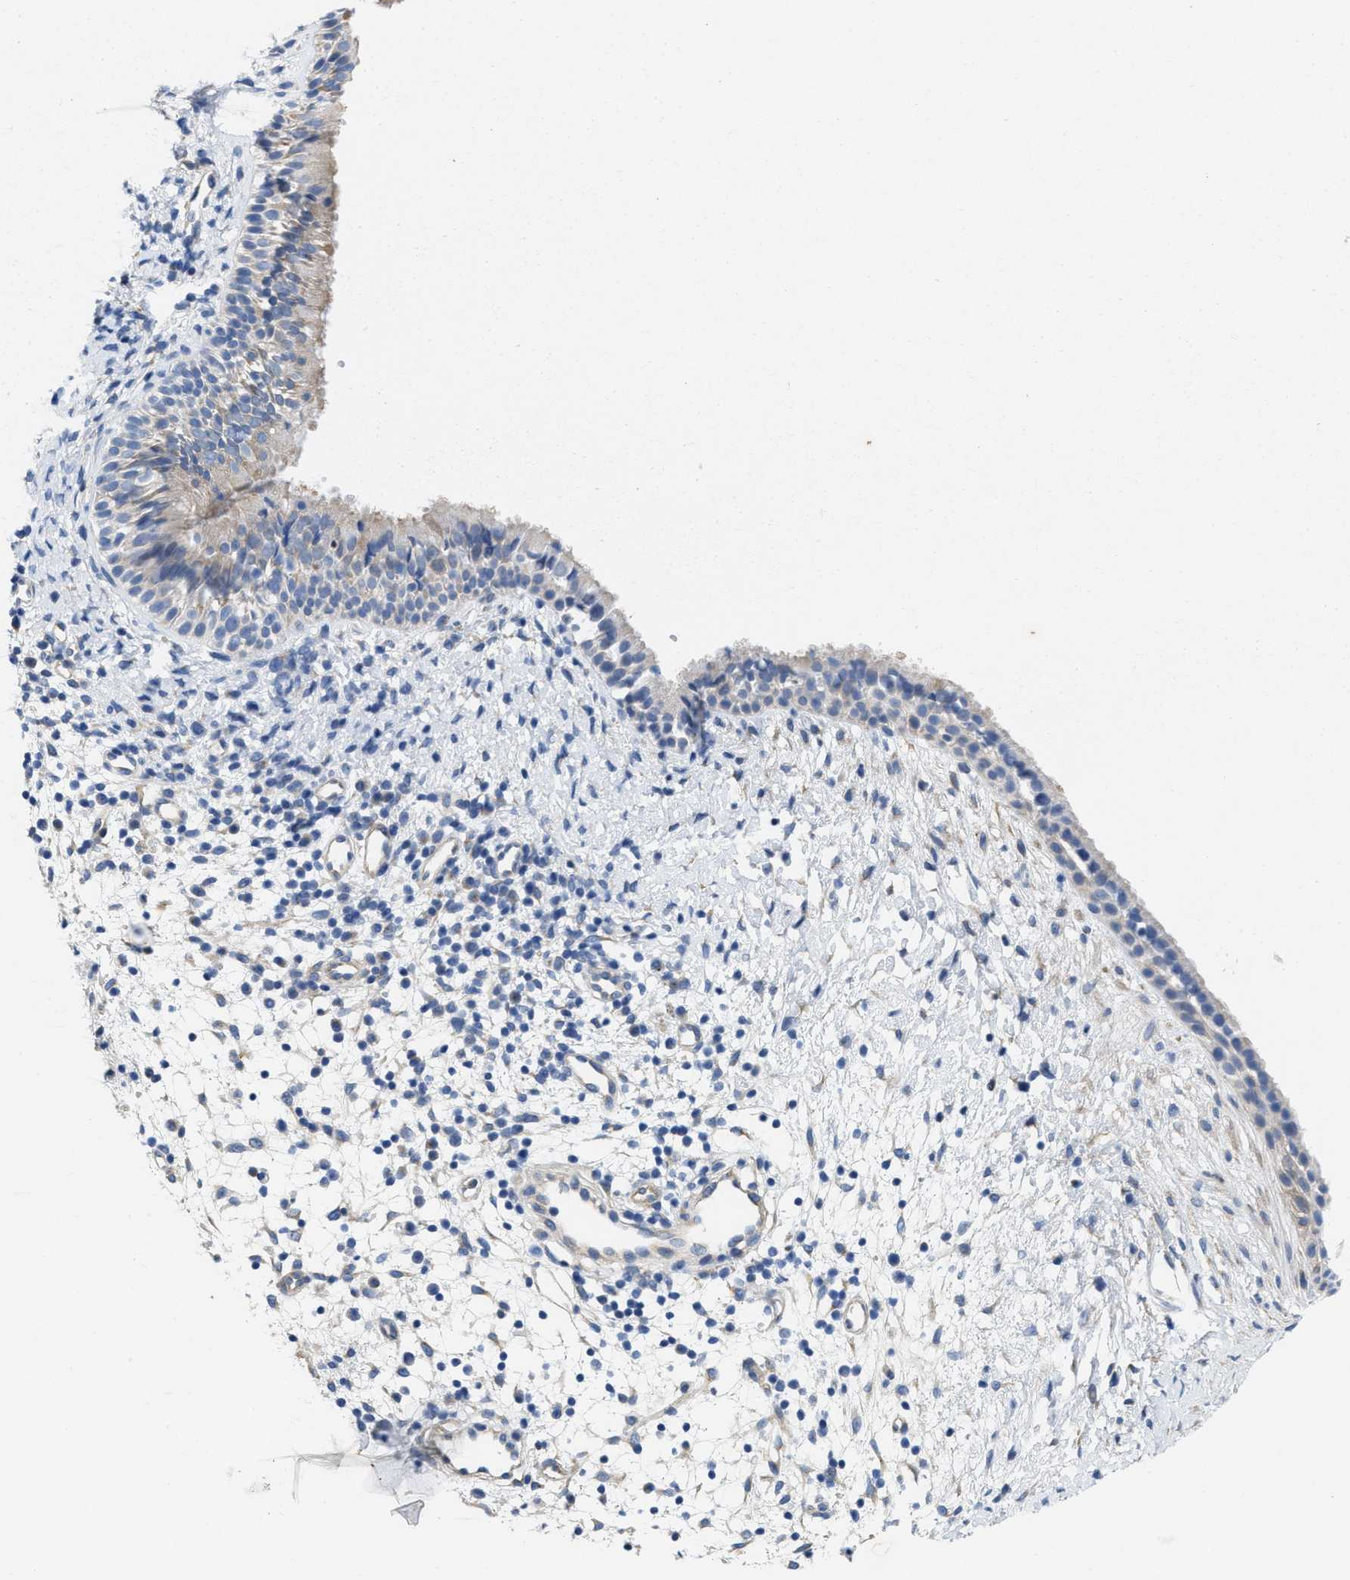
{"staining": {"intensity": "negative", "quantity": "none", "location": "none"}, "tissue": "nasopharynx", "cell_type": "Respiratory epithelial cells", "image_type": "normal", "snomed": [{"axis": "morphology", "description": "Normal tissue, NOS"}, {"axis": "topography", "description": "Nasopharynx"}], "caption": "DAB (3,3'-diaminobenzidine) immunohistochemical staining of benign human nasopharynx shows no significant staining in respiratory epithelial cells. Brightfield microscopy of IHC stained with DAB (3,3'-diaminobenzidine) (brown) and hematoxylin (blue), captured at high magnification.", "gene": "CPA2", "patient": {"sex": "male", "age": 22}}